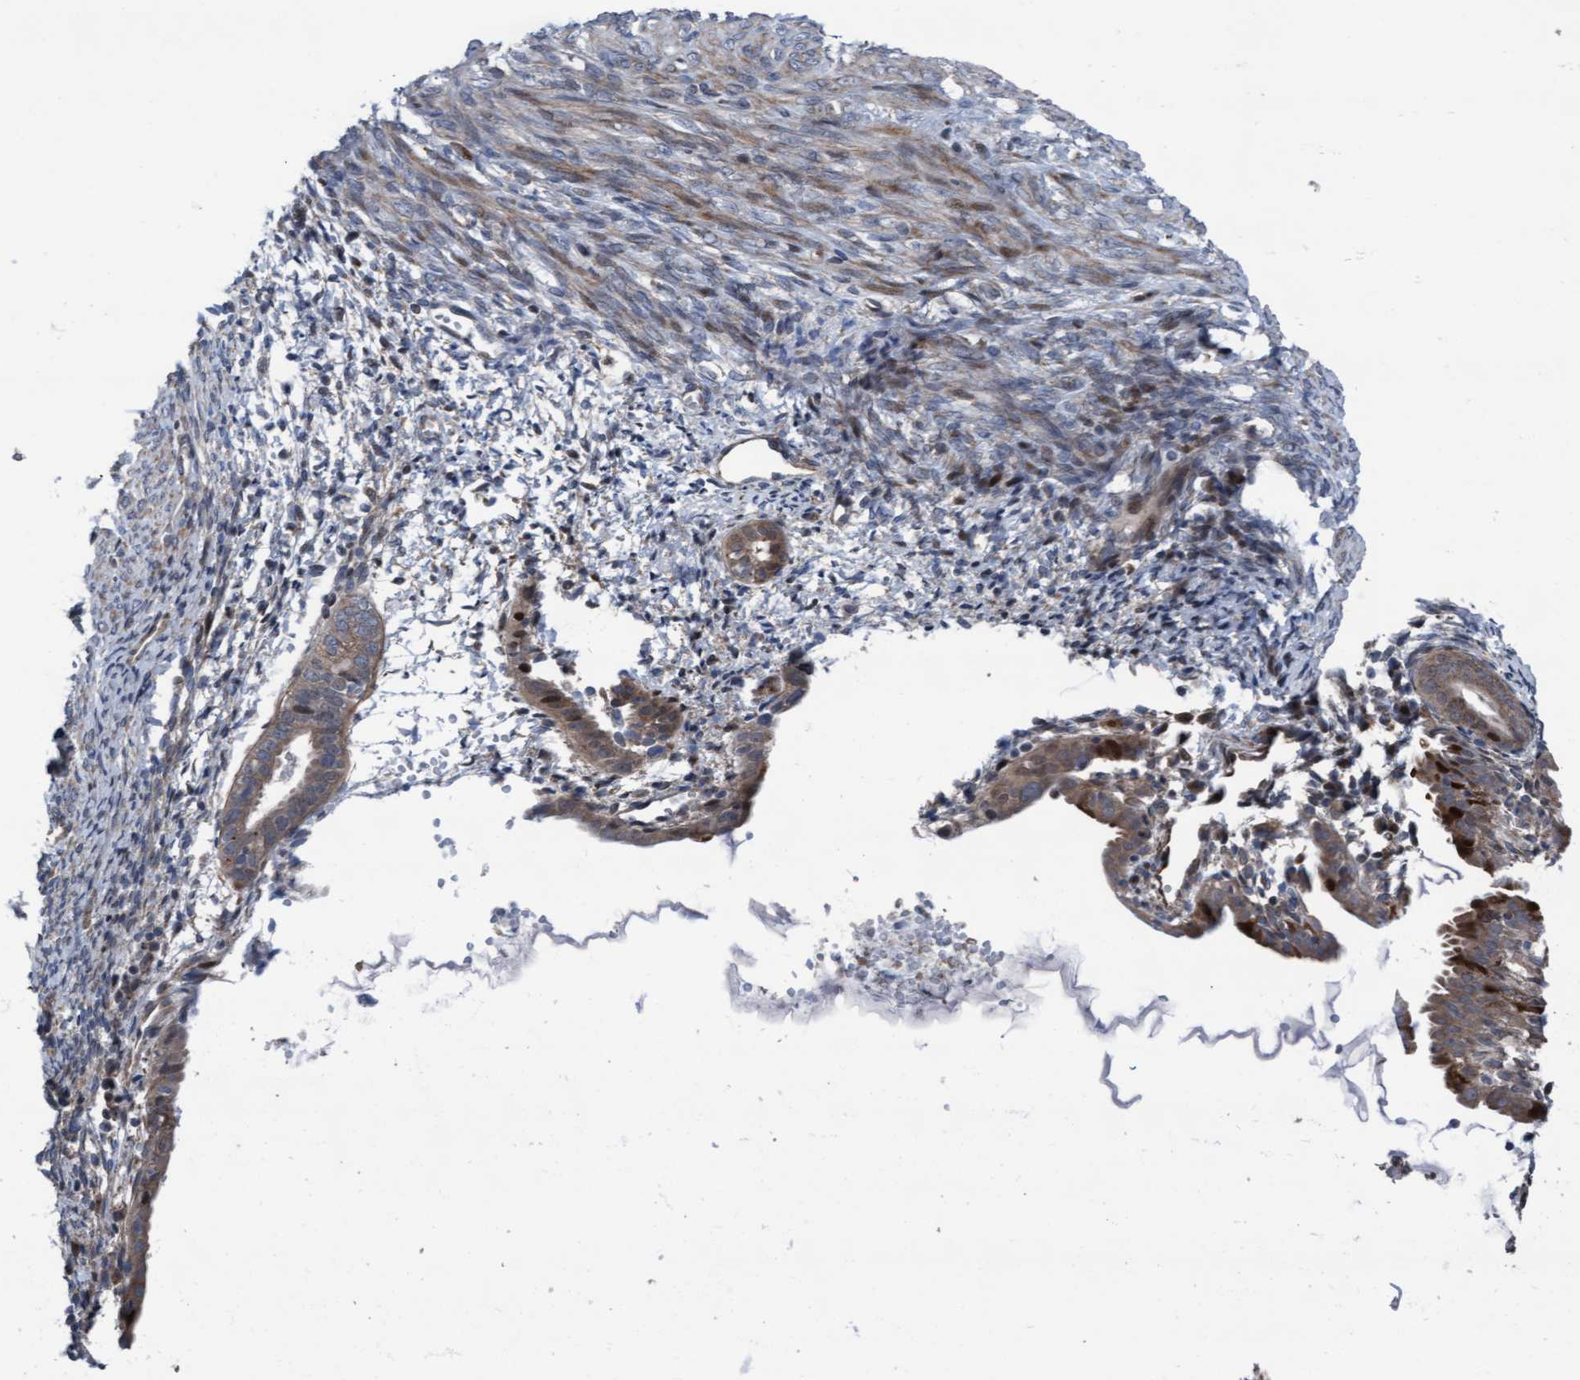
{"staining": {"intensity": "moderate", "quantity": ">75%", "location": "cytoplasmic/membranous"}, "tissue": "cervical cancer", "cell_type": "Tumor cells", "image_type": "cancer", "snomed": [{"axis": "morphology", "description": "Normal tissue, NOS"}, {"axis": "morphology", "description": "Adenocarcinoma, NOS"}, {"axis": "topography", "description": "Cervix"}, {"axis": "topography", "description": "Endometrium"}], "caption": "Tumor cells demonstrate medium levels of moderate cytoplasmic/membranous expression in about >75% of cells in human adenocarcinoma (cervical).", "gene": "KLHL26", "patient": {"sex": "female", "age": 86}}